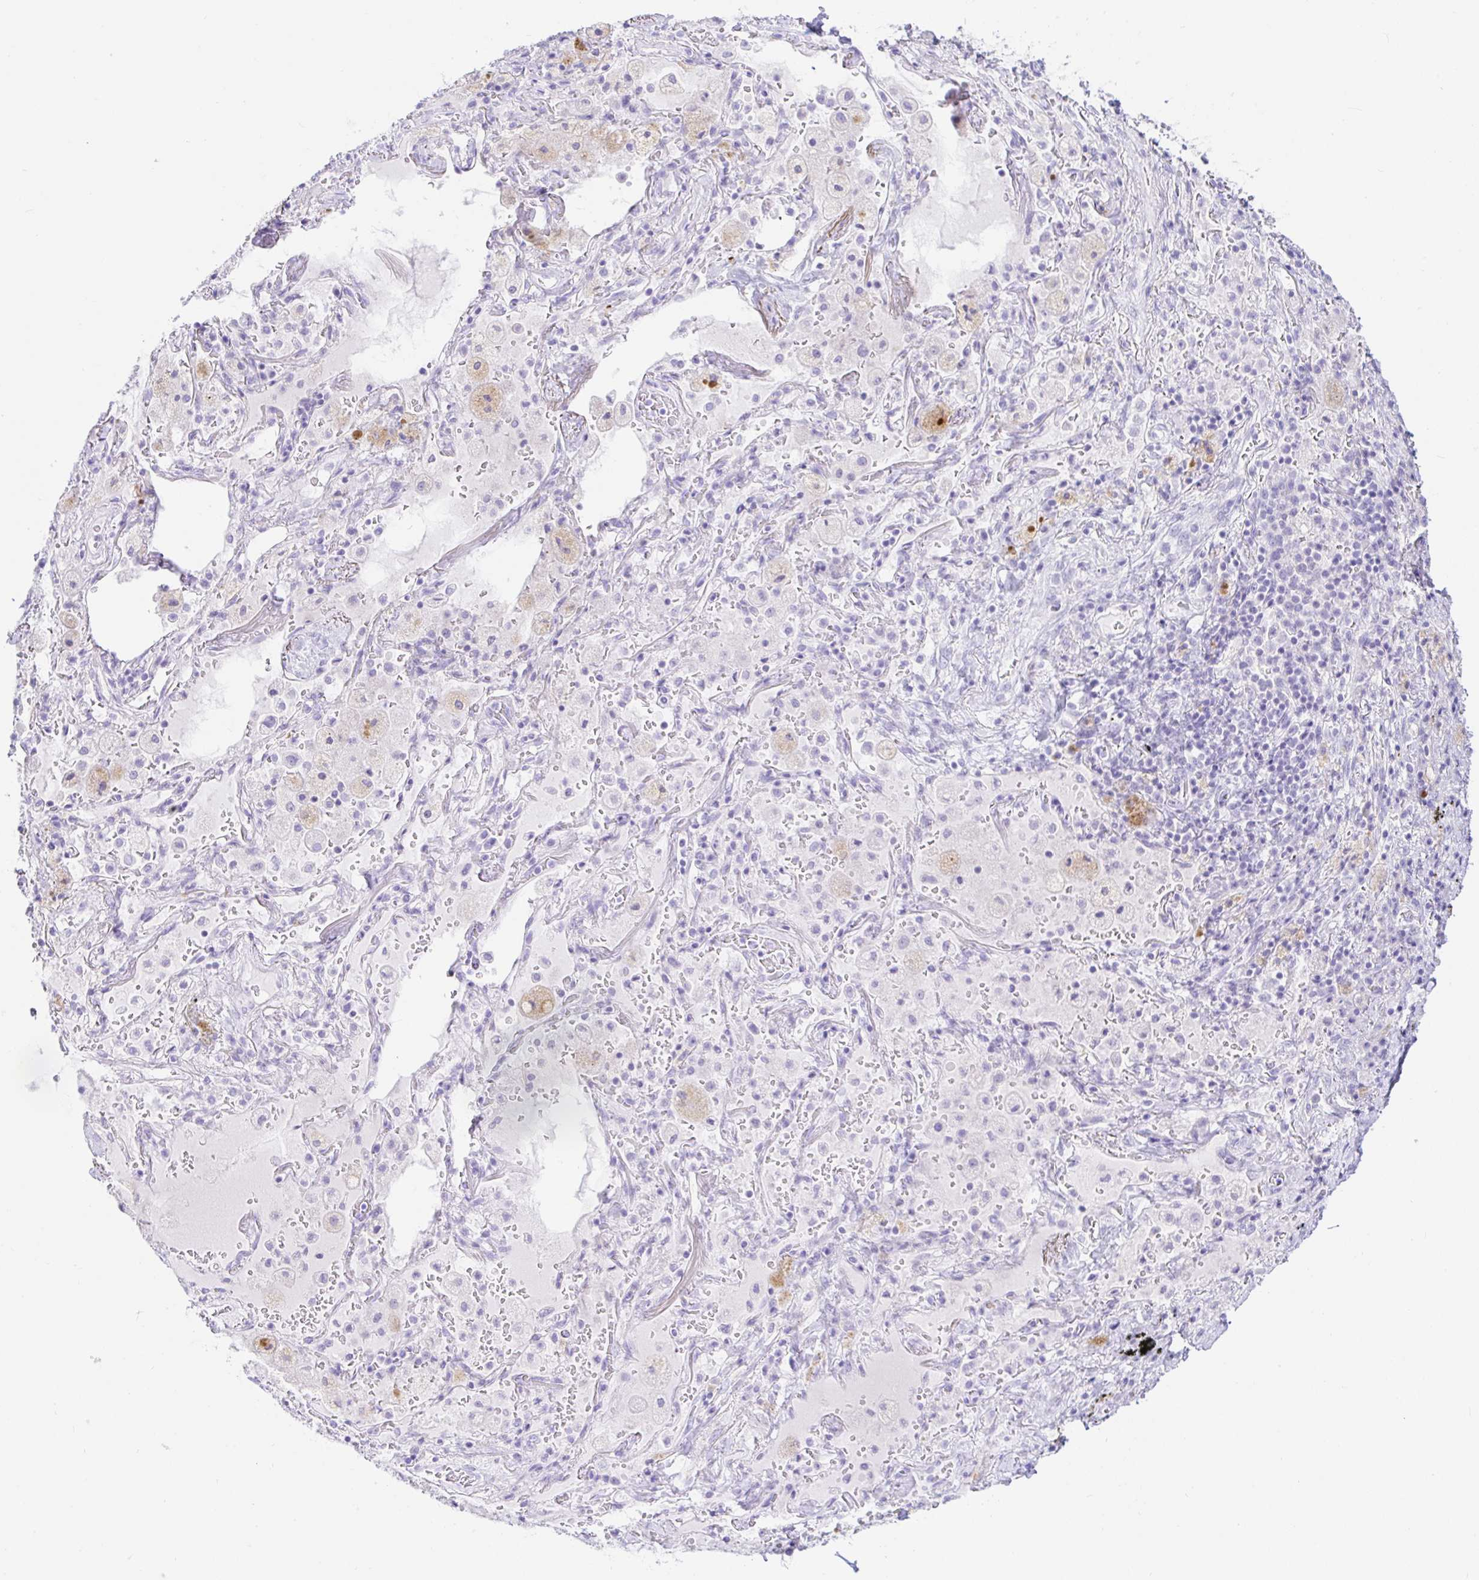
{"staining": {"intensity": "negative", "quantity": "none", "location": "none"}, "tissue": "adipose tissue", "cell_type": "Adipocytes", "image_type": "normal", "snomed": [{"axis": "morphology", "description": "Normal tissue, NOS"}, {"axis": "topography", "description": "Cartilage tissue"}, {"axis": "topography", "description": "Bronchus"}], "caption": "This is an IHC photomicrograph of unremarkable human adipose tissue. There is no expression in adipocytes.", "gene": "PAX8", "patient": {"sex": "male", "age": 64}}